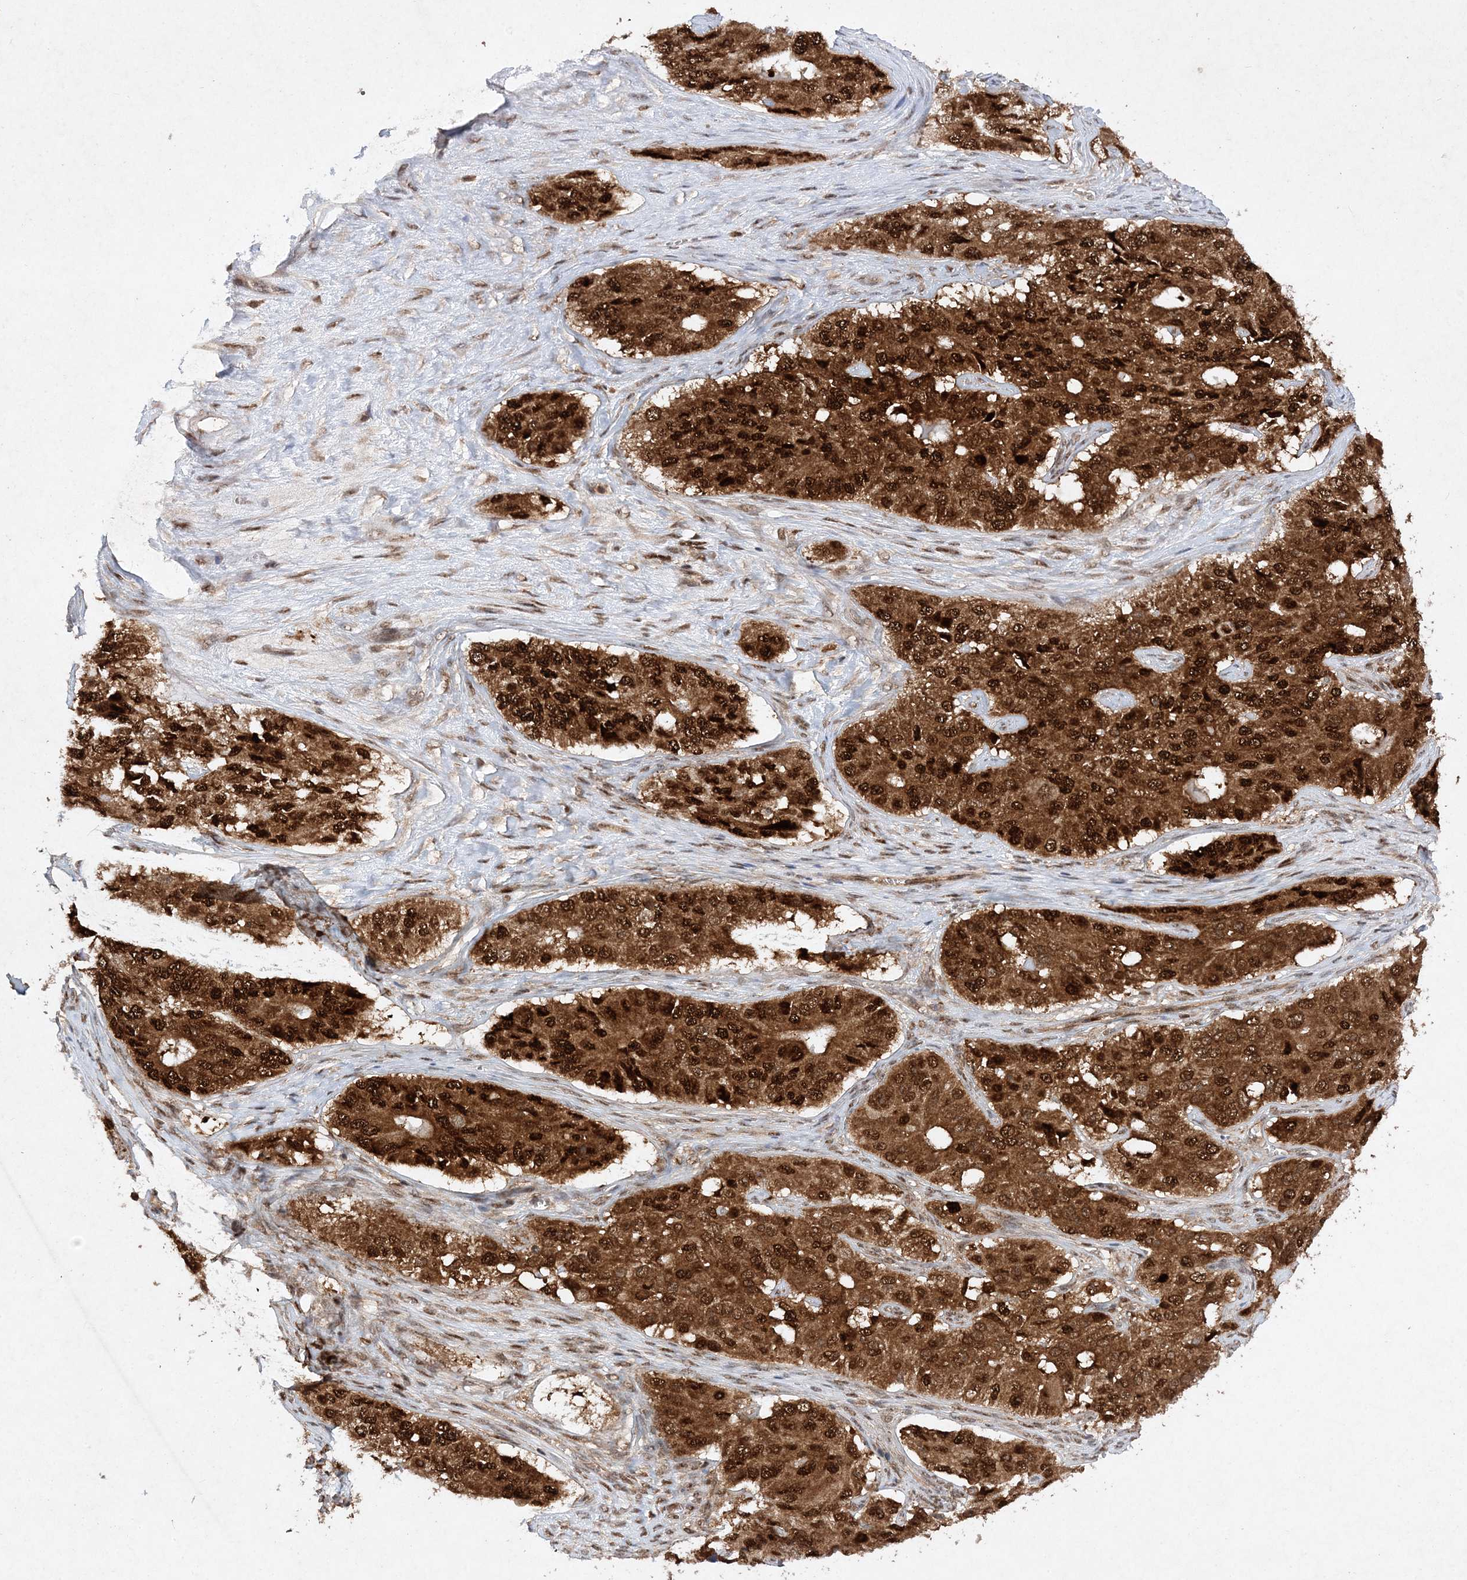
{"staining": {"intensity": "strong", "quantity": ">75%", "location": "cytoplasmic/membranous,nuclear"}, "tissue": "ovarian cancer", "cell_type": "Tumor cells", "image_type": "cancer", "snomed": [{"axis": "morphology", "description": "Carcinoma, endometroid"}, {"axis": "topography", "description": "Ovary"}], "caption": "Protein expression analysis of ovarian endometroid carcinoma shows strong cytoplasmic/membranous and nuclear positivity in approximately >75% of tumor cells.", "gene": "NIF3L1", "patient": {"sex": "female", "age": 51}}